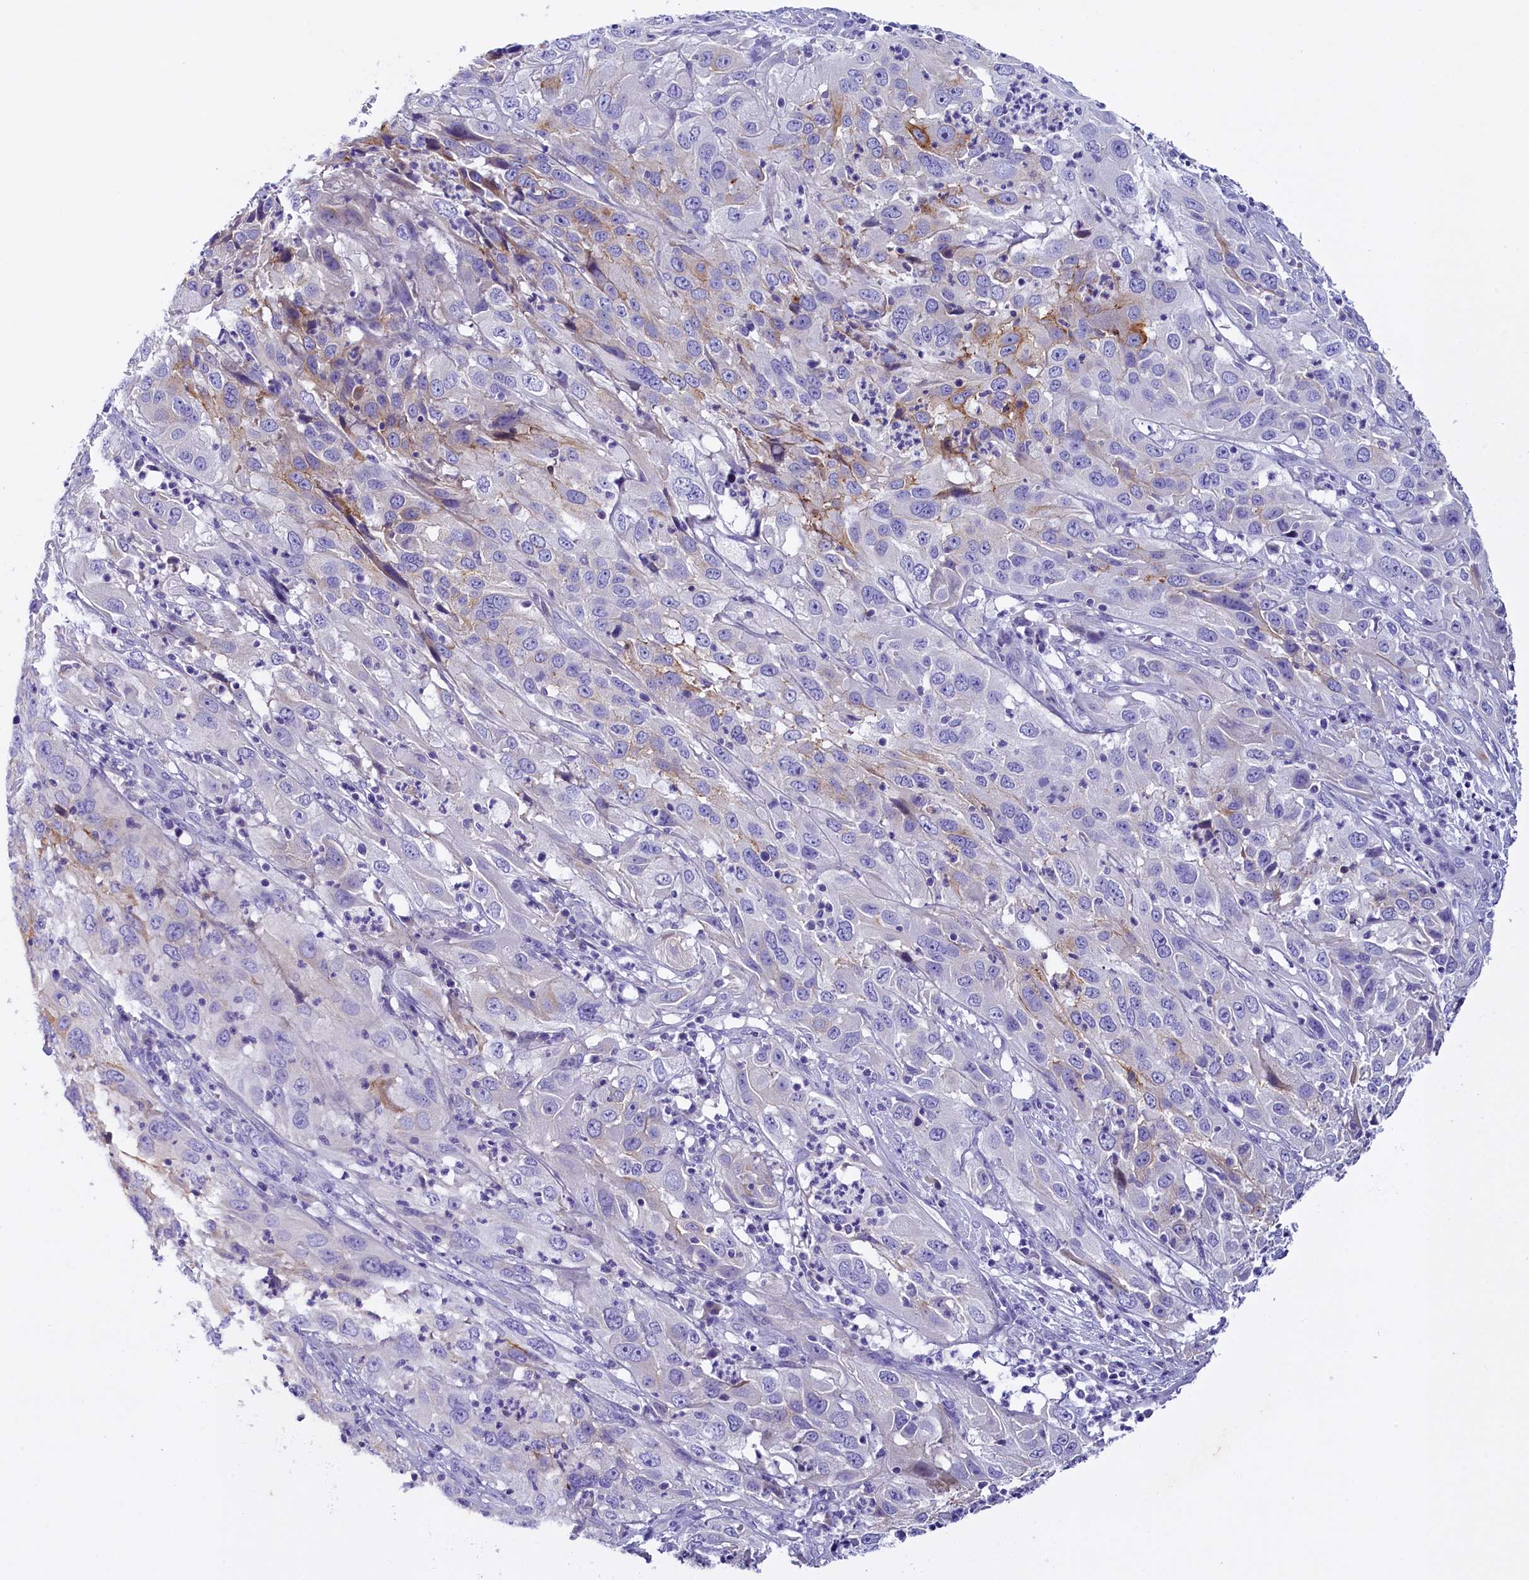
{"staining": {"intensity": "moderate", "quantity": "<25%", "location": "cytoplasmic/membranous"}, "tissue": "cervical cancer", "cell_type": "Tumor cells", "image_type": "cancer", "snomed": [{"axis": "morphology", "description": "Squamous cell carcinoma, NOS"}, {"axis": "topography", "description": "Cervix"}], "caption": "A high-resolution photomicrograph shows IHC staining of squamous cell carcinoma (cervical), which shows moderate cytoplasmic/membranous expression in approximately <25% of tumor cells.", "gene": "RTTN", "patient": {"sex": "female", "age": 32}}